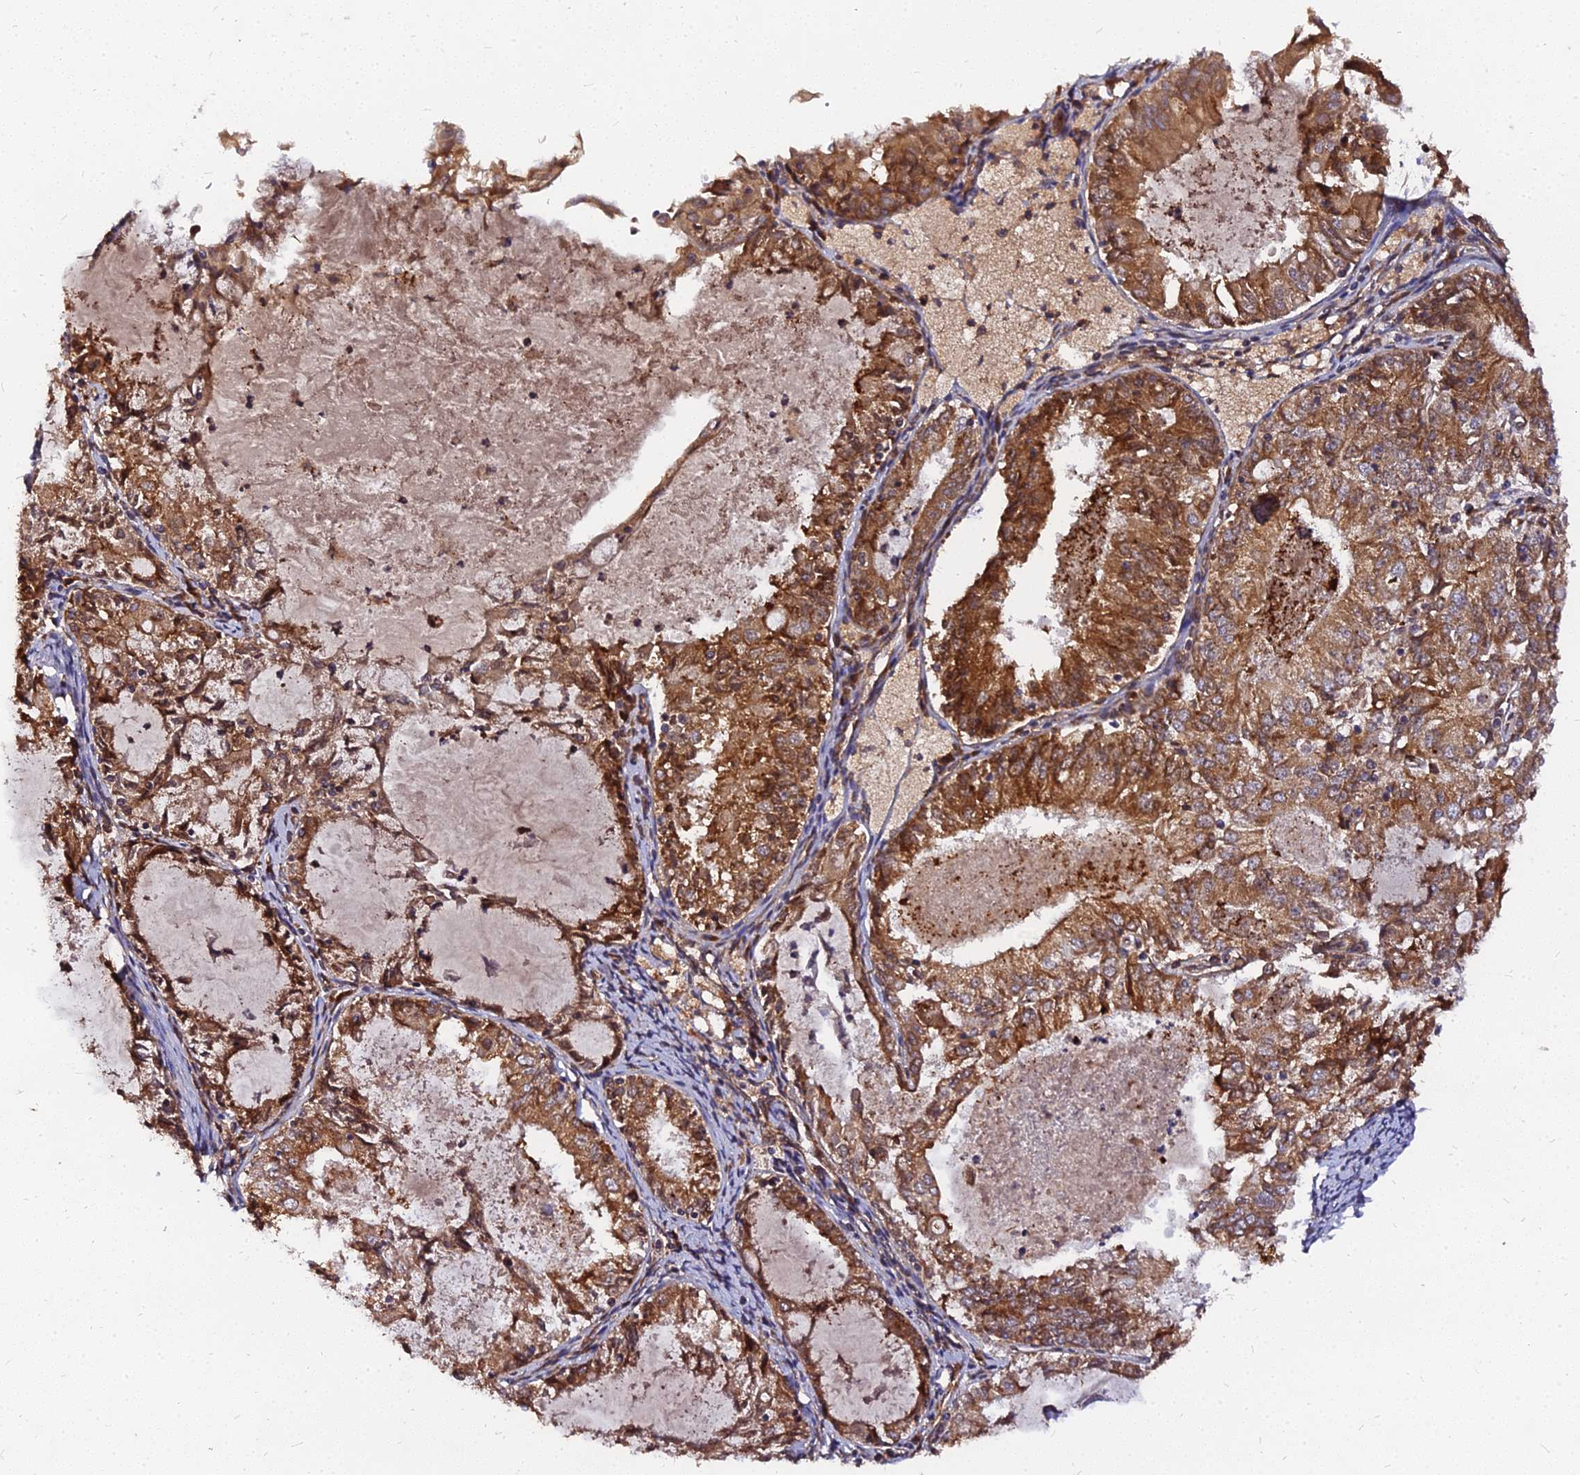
{"staining": {"intensity": "strong", "quantity": ">75%", "location": "cytoplasmic/membranous"}, "tissue": "endometrial cancer", "cell_type": "Tumor cells", "image_type": "cancer", "snomed": [{"axis": "morphology", "description": "Adenocarcinoma, NOS"}, {"axis": "topography", "description": "Endometrium"}], "caption": "Immunohistochemistry image of neoplastic tissue: endometrial cancer stained using immunohistochemistry (IHC) reveals high levels of strong protein expression localized specifically in the cytoplasmic/membranous of tumor cells, appearing as a cytoplasmic/membranous brown color.", "gene": "PDE4D", "patient": {"sex": "female", "age": 57}}